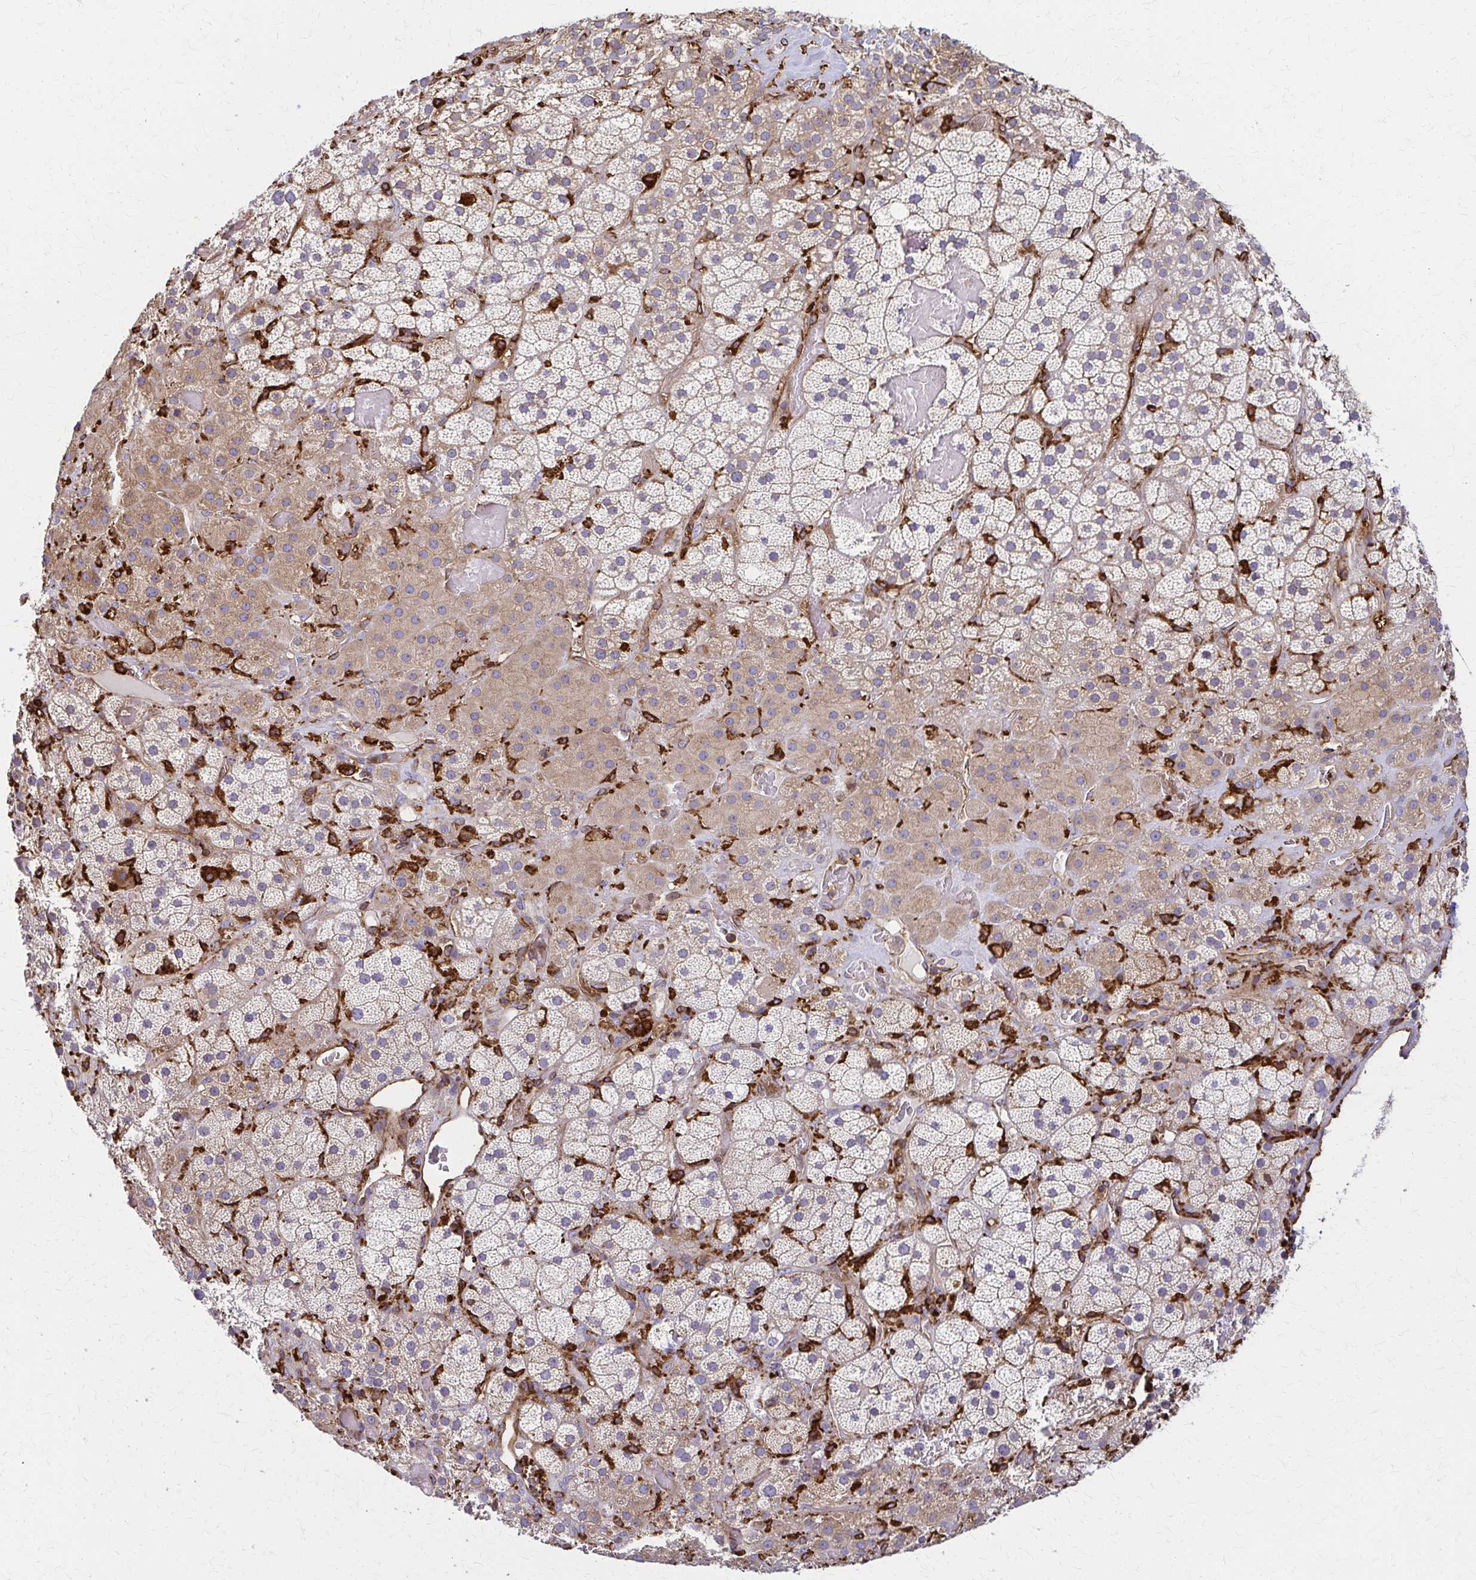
{"staining": {"intensity": "moderate", "quantity": "25%-75%", "location": "cytoplasmic/membranous"}, "tissue": "adrenal gland", "cell_type": "Glandular cells", "image_type": "normal", "snomed": [{"axis": "morphology", "description": "Normal tissue, NOS"}, {"axis": "topography", "description": "Adrenal gland"}], "caption": "Immunohistochemistry of unremarkable adrenal gland shows medium levels of moderate cytoplasmic/membranous positivity in approximately 25%-75% of glandular cells.", "gene": "WASF2", "patient": {"sex": "male", "age": 57}}